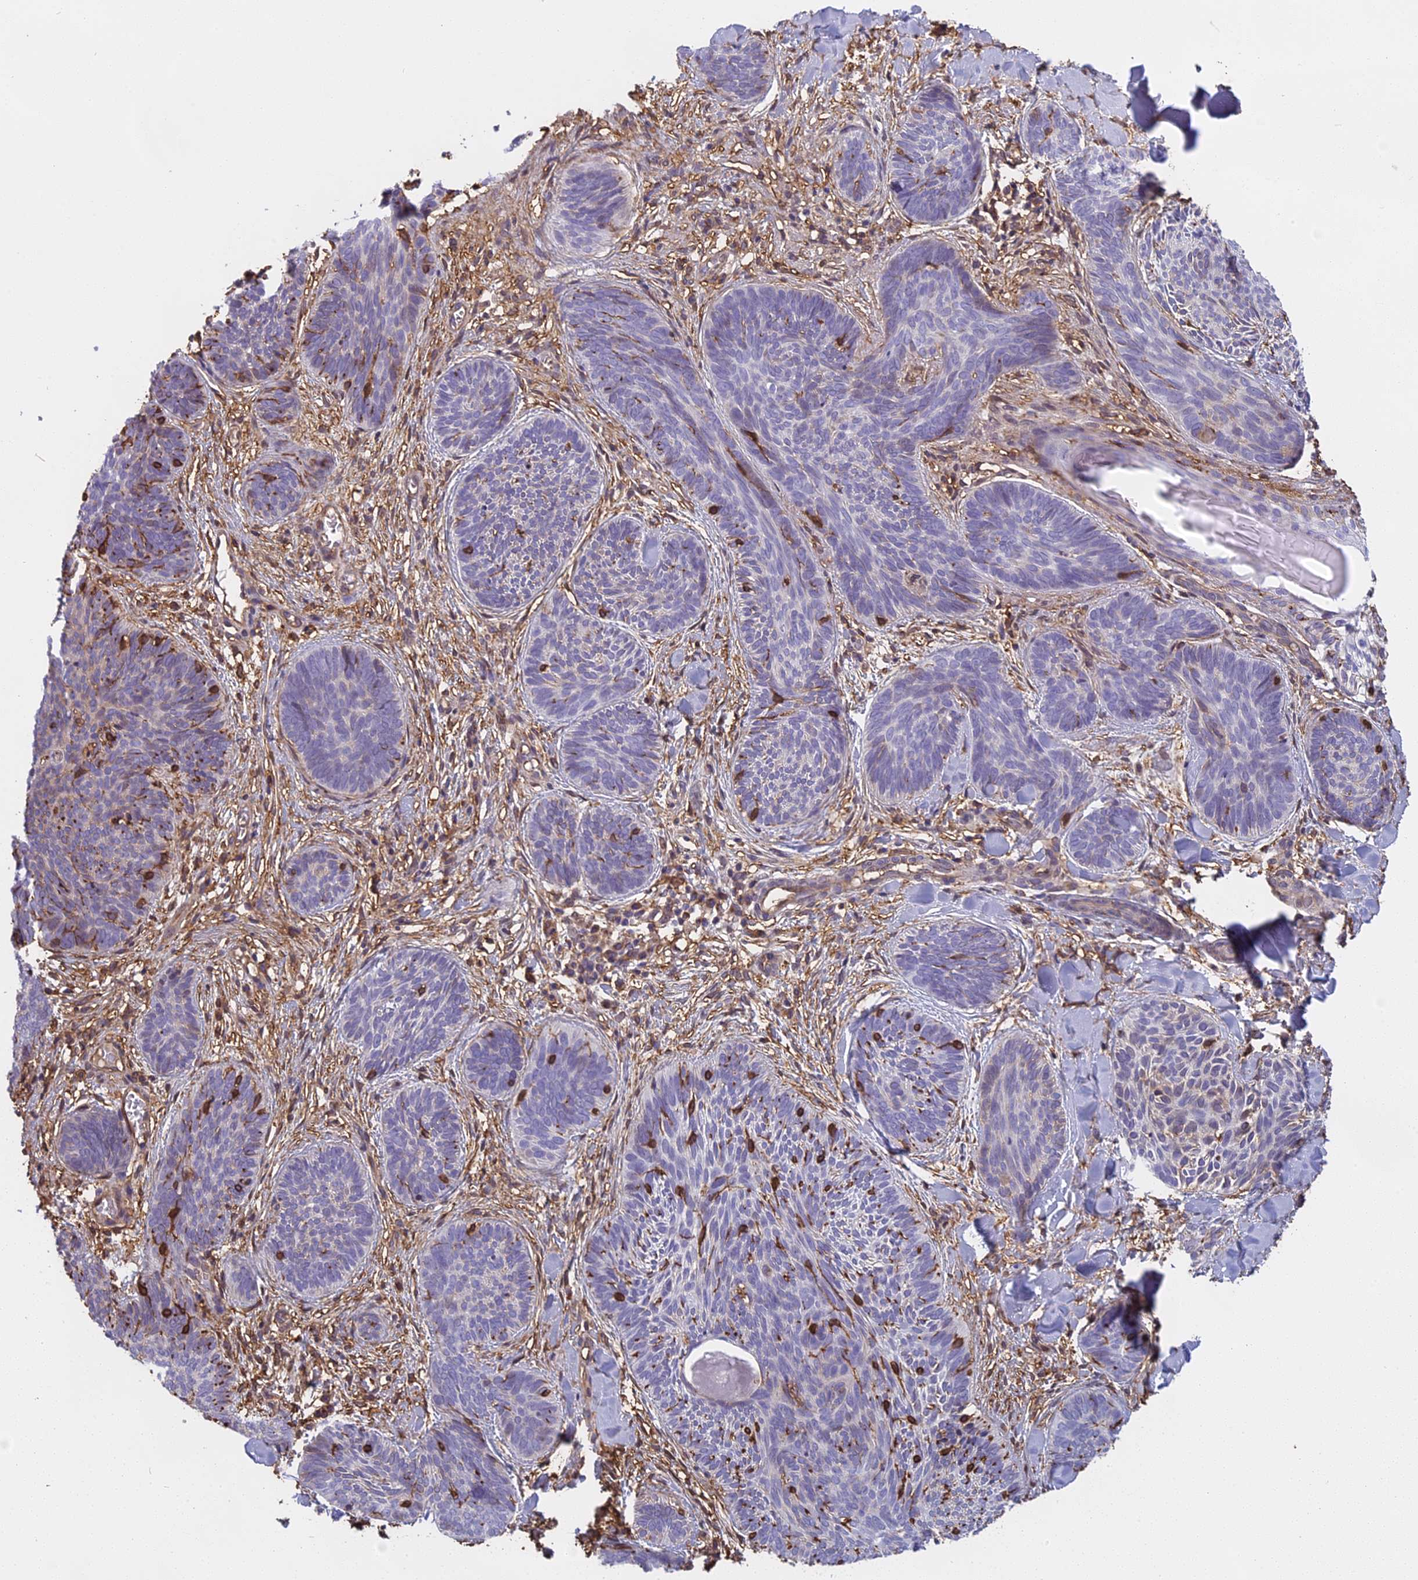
{"staining": {"intensity": "negative", "quantity": "none", "location": "none"}, "tissue": "skin cancer", "cell_type": "Tumor cells", "image_type": "cancer", "snomed": [{"axis": "morphology", "description": "Basal cell carcinoma"}, {"axis": "topography", "description": "Skin"}], "caption": "Tumor cells are negative for protein expression in human basal cell carcinoma (skin).", "gene": "TMEM255B", "patient": {"sex": "female", "age": 81}}